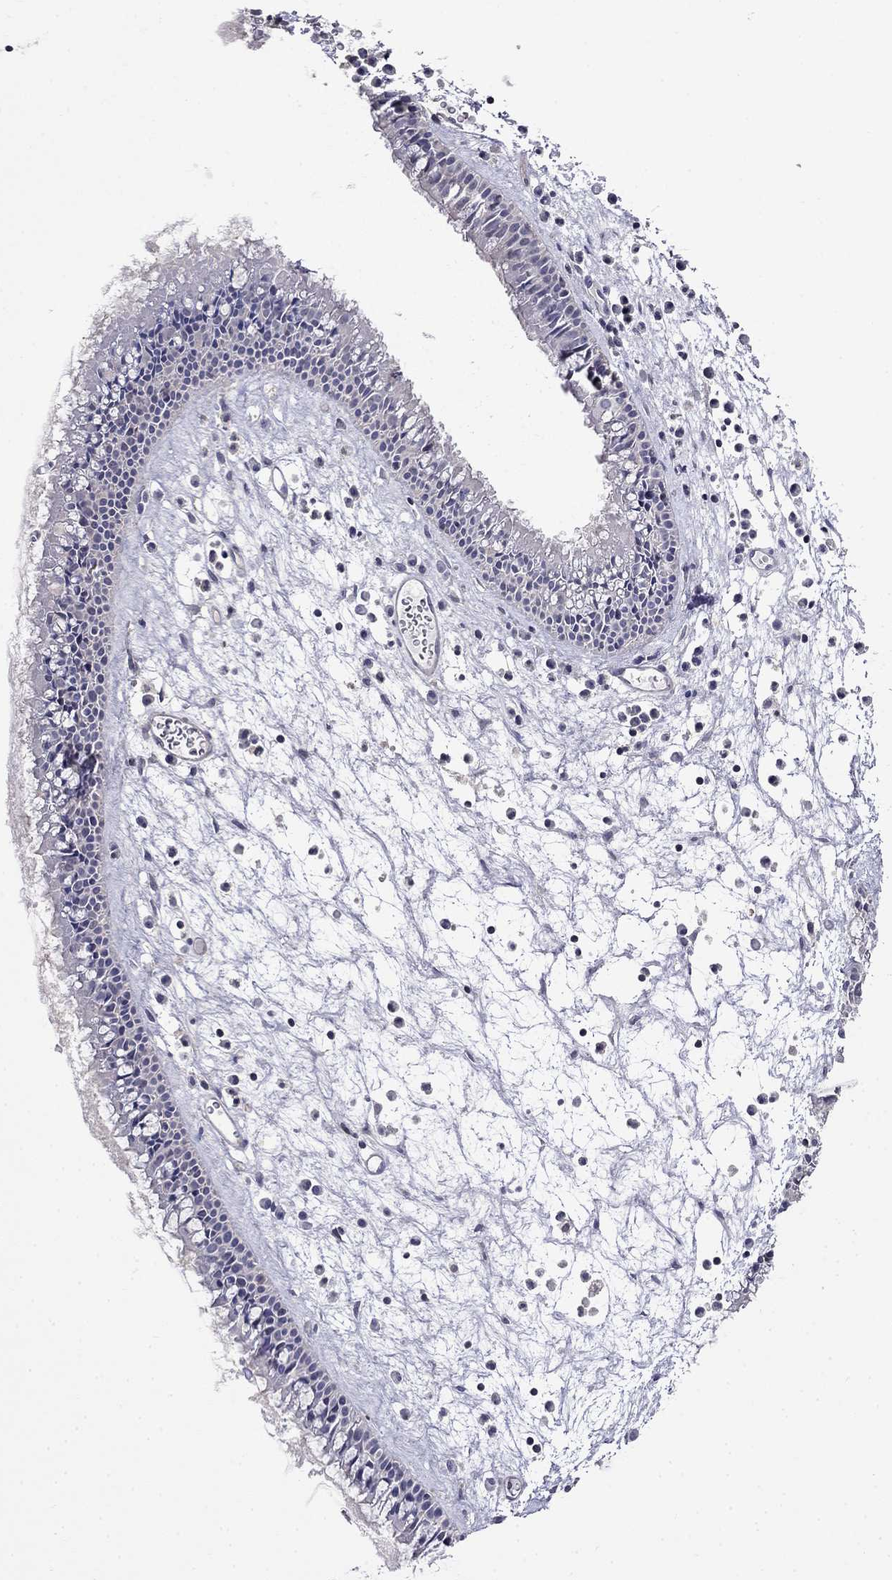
{"staining": {"intensity": "negative", "quantity": "none", "location": "none"}, "tissue": "nasopharynx", "cell_type": "Respiratory epithelial cells", "image_type": "normal", "snomed": [{"axis": "morphology", "description": "Normal tissue, NOS"}, {"axis": "topography", "description": "Nasopharynx"}], "caption": "An immunohistochemistry (IHC) image of unremarkable nasopharynx is shown. There is no staining in respiratory epithelial cells of nasopharynx.", "gene": "GUCA1B", "patient": {"sex": "female", "age": 47}}